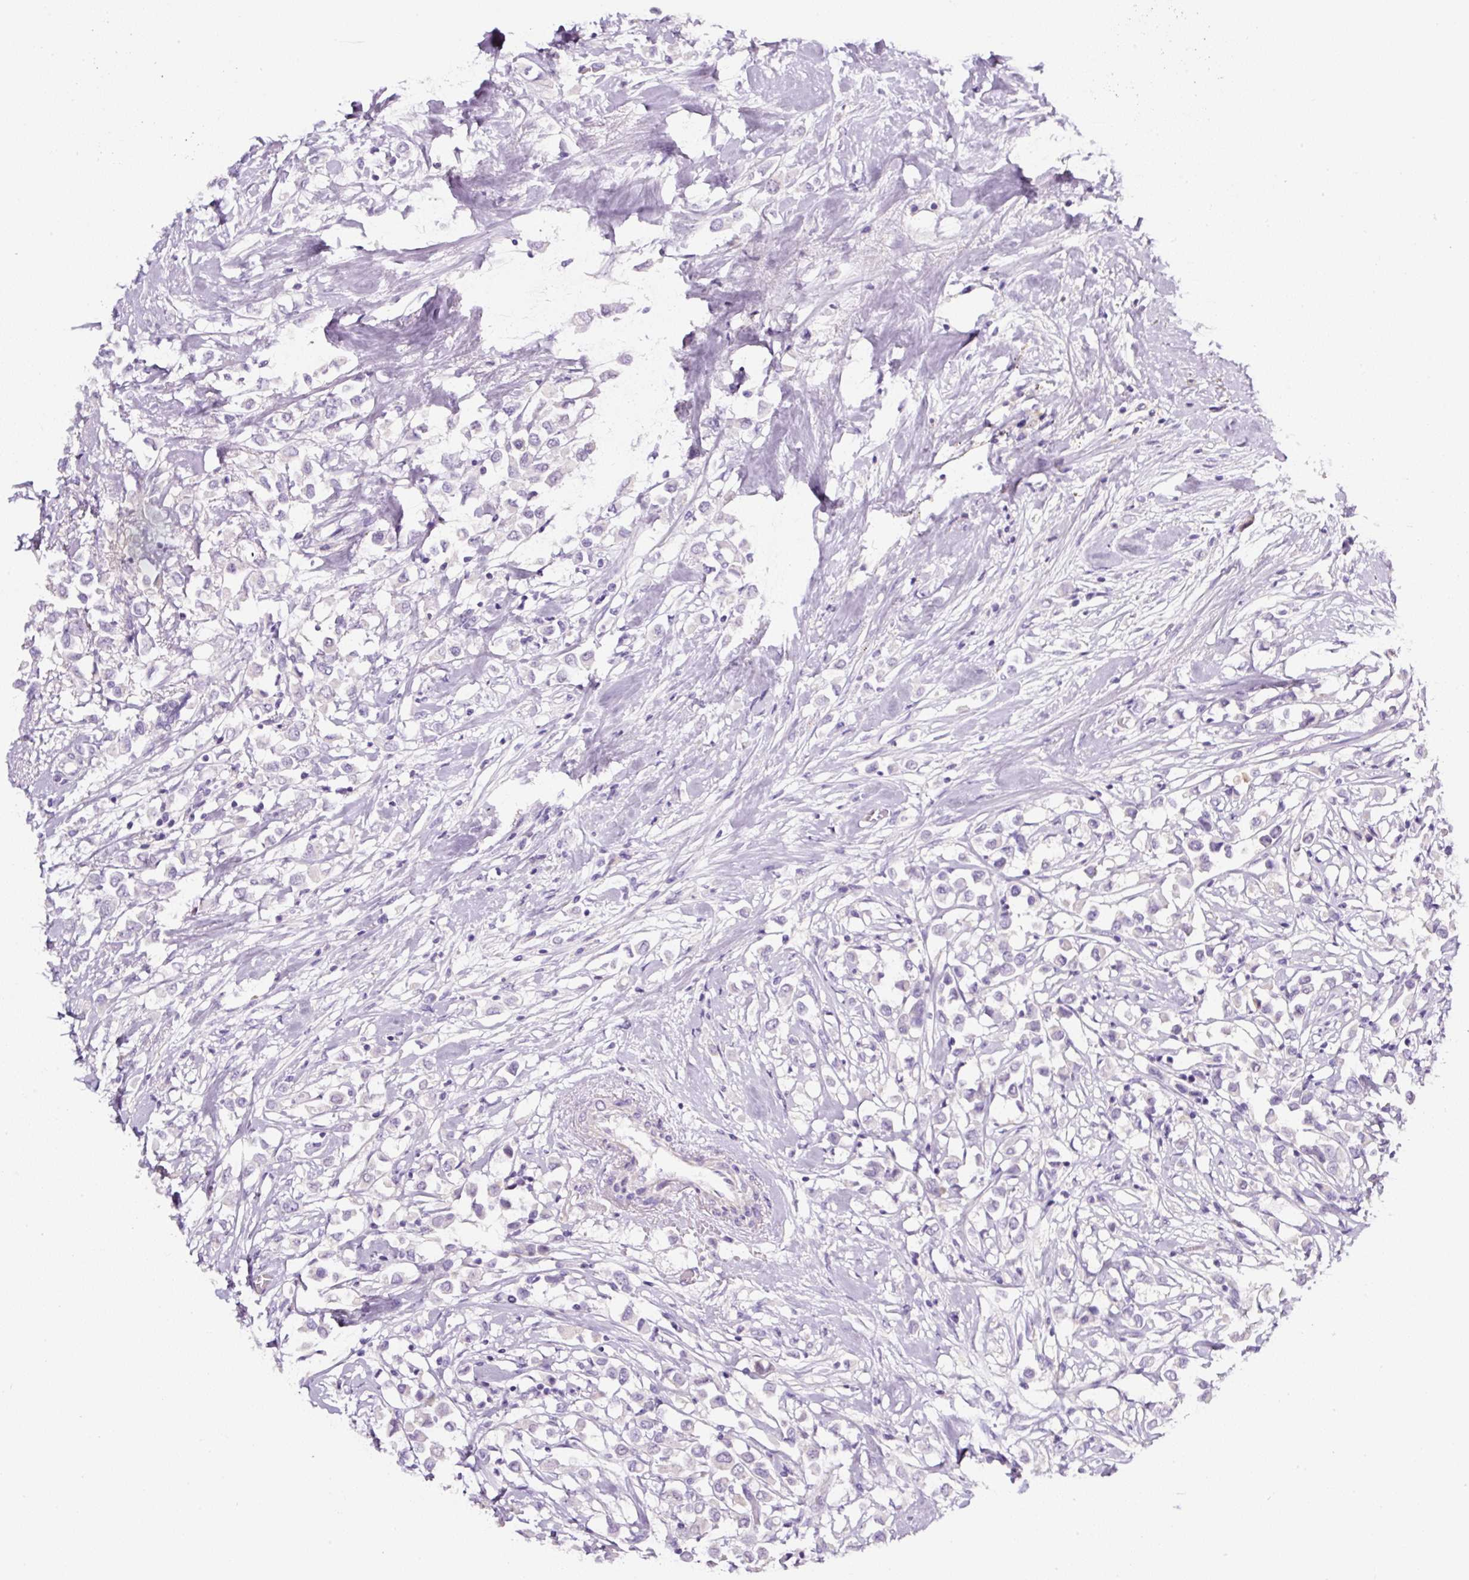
{"staining": {"intensity": "negative", "quantity": "none", "location": "none"}, "tissue": "breast cancer", "cell_type": "Tumor cells", "image_type": "cancer", "snomed": [{"axis": "morphology", "description": "Duct carcinoma"}, {"axis": "topography", "description": "Breast"}], "caption": "Immunohistochemistry (IHC) photomicrograph of neoplastic tissue: human breast intraductal carcinoma stained with DAB exhibits no significant protein expression in tumor cells.", "gene": "OR14A2", "patient": {"sex": "female", "age": 61}}